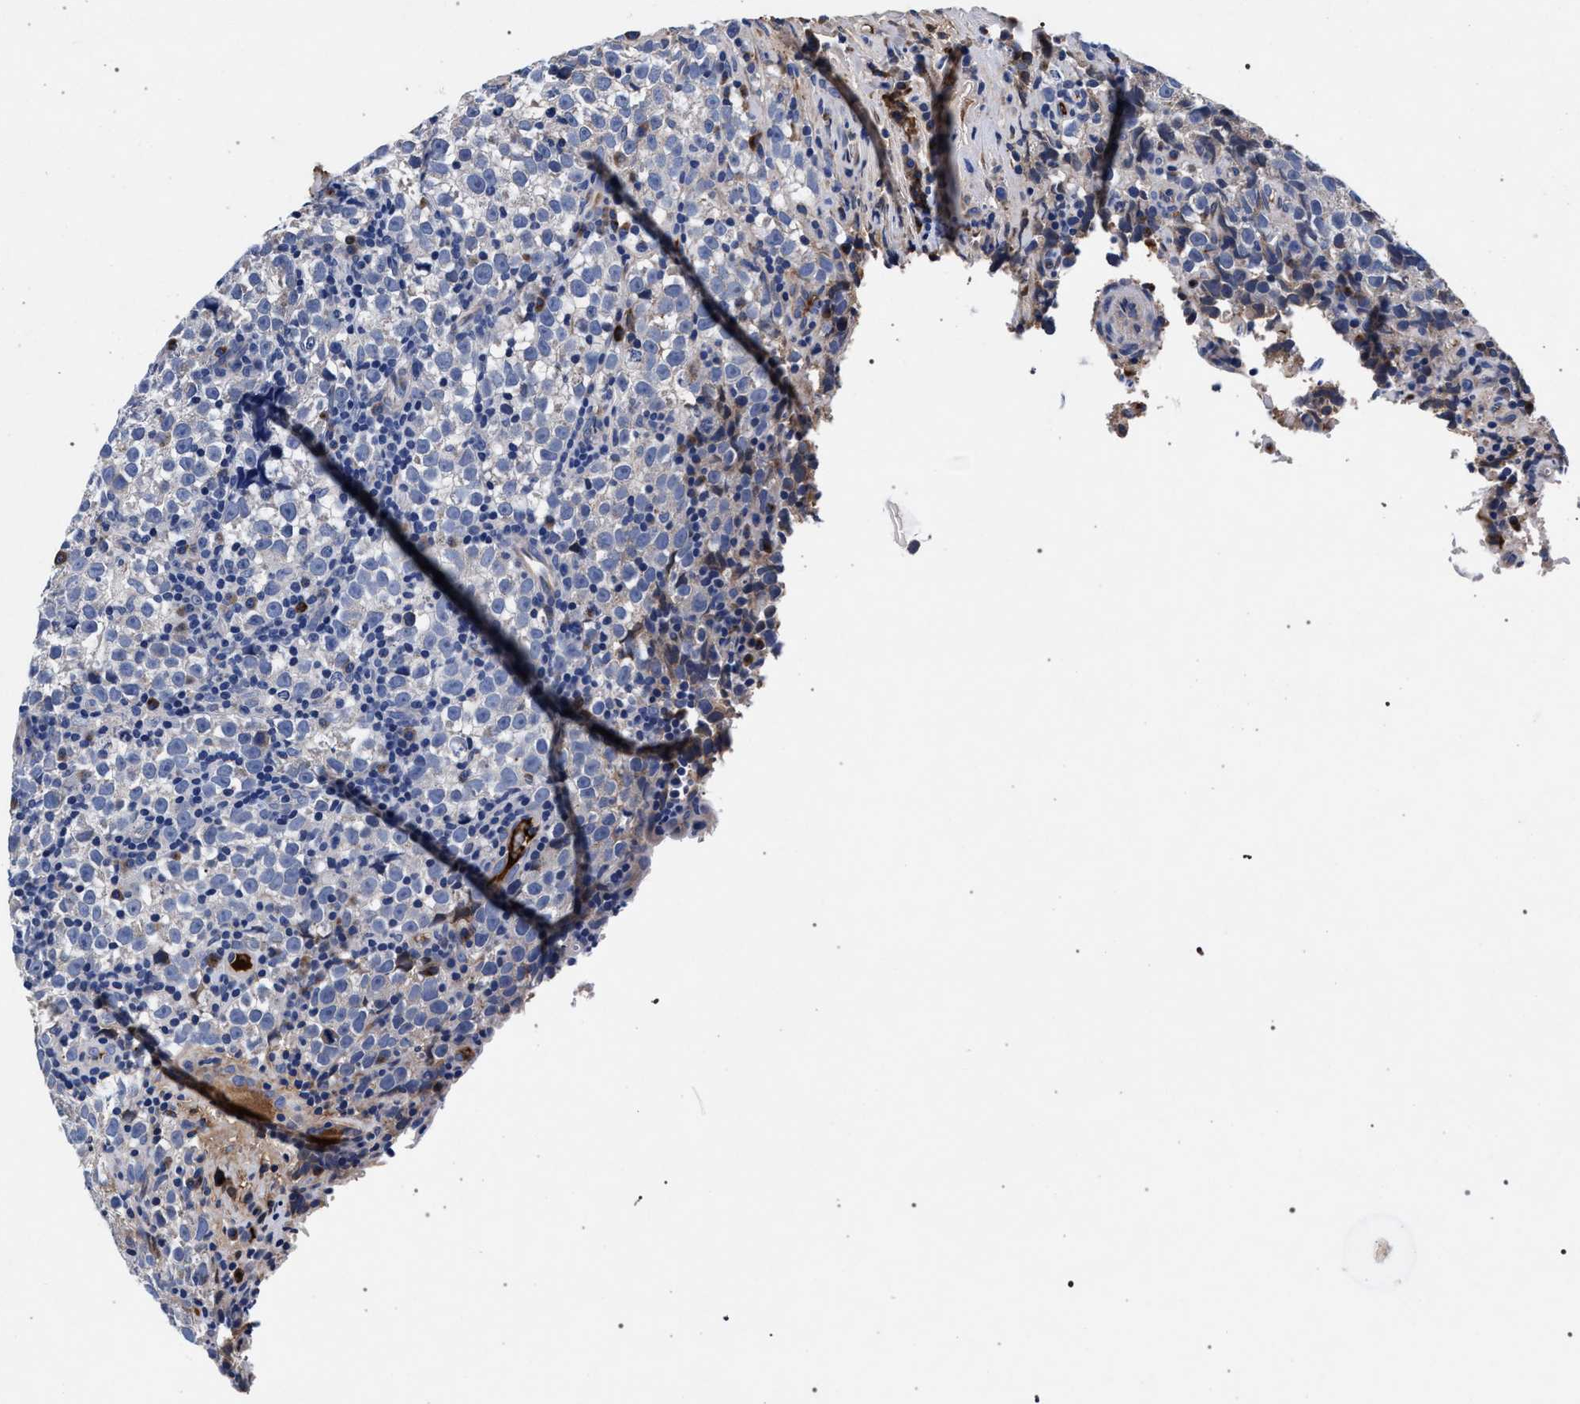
{"staining": {"intensity": "negative", "quantity": "none", "location": "none"}, "tissue": "testis cancer", "cell_type": "Tumor cells", "image_type": "cancer", "snomed": [{"axis": "morphology", "description": "Normal tissue, NOS"}, {"axis": "morphology", "description": "Seminoma, NOS"}, {"axis": "topography", "description": "Testis"}], "caption": "An image of testis seminoma stained for a protein demonstrates no brown staining in tumor cells.", "gene": "ACOX1", "patient": {"sex": "male", "age": 43}}